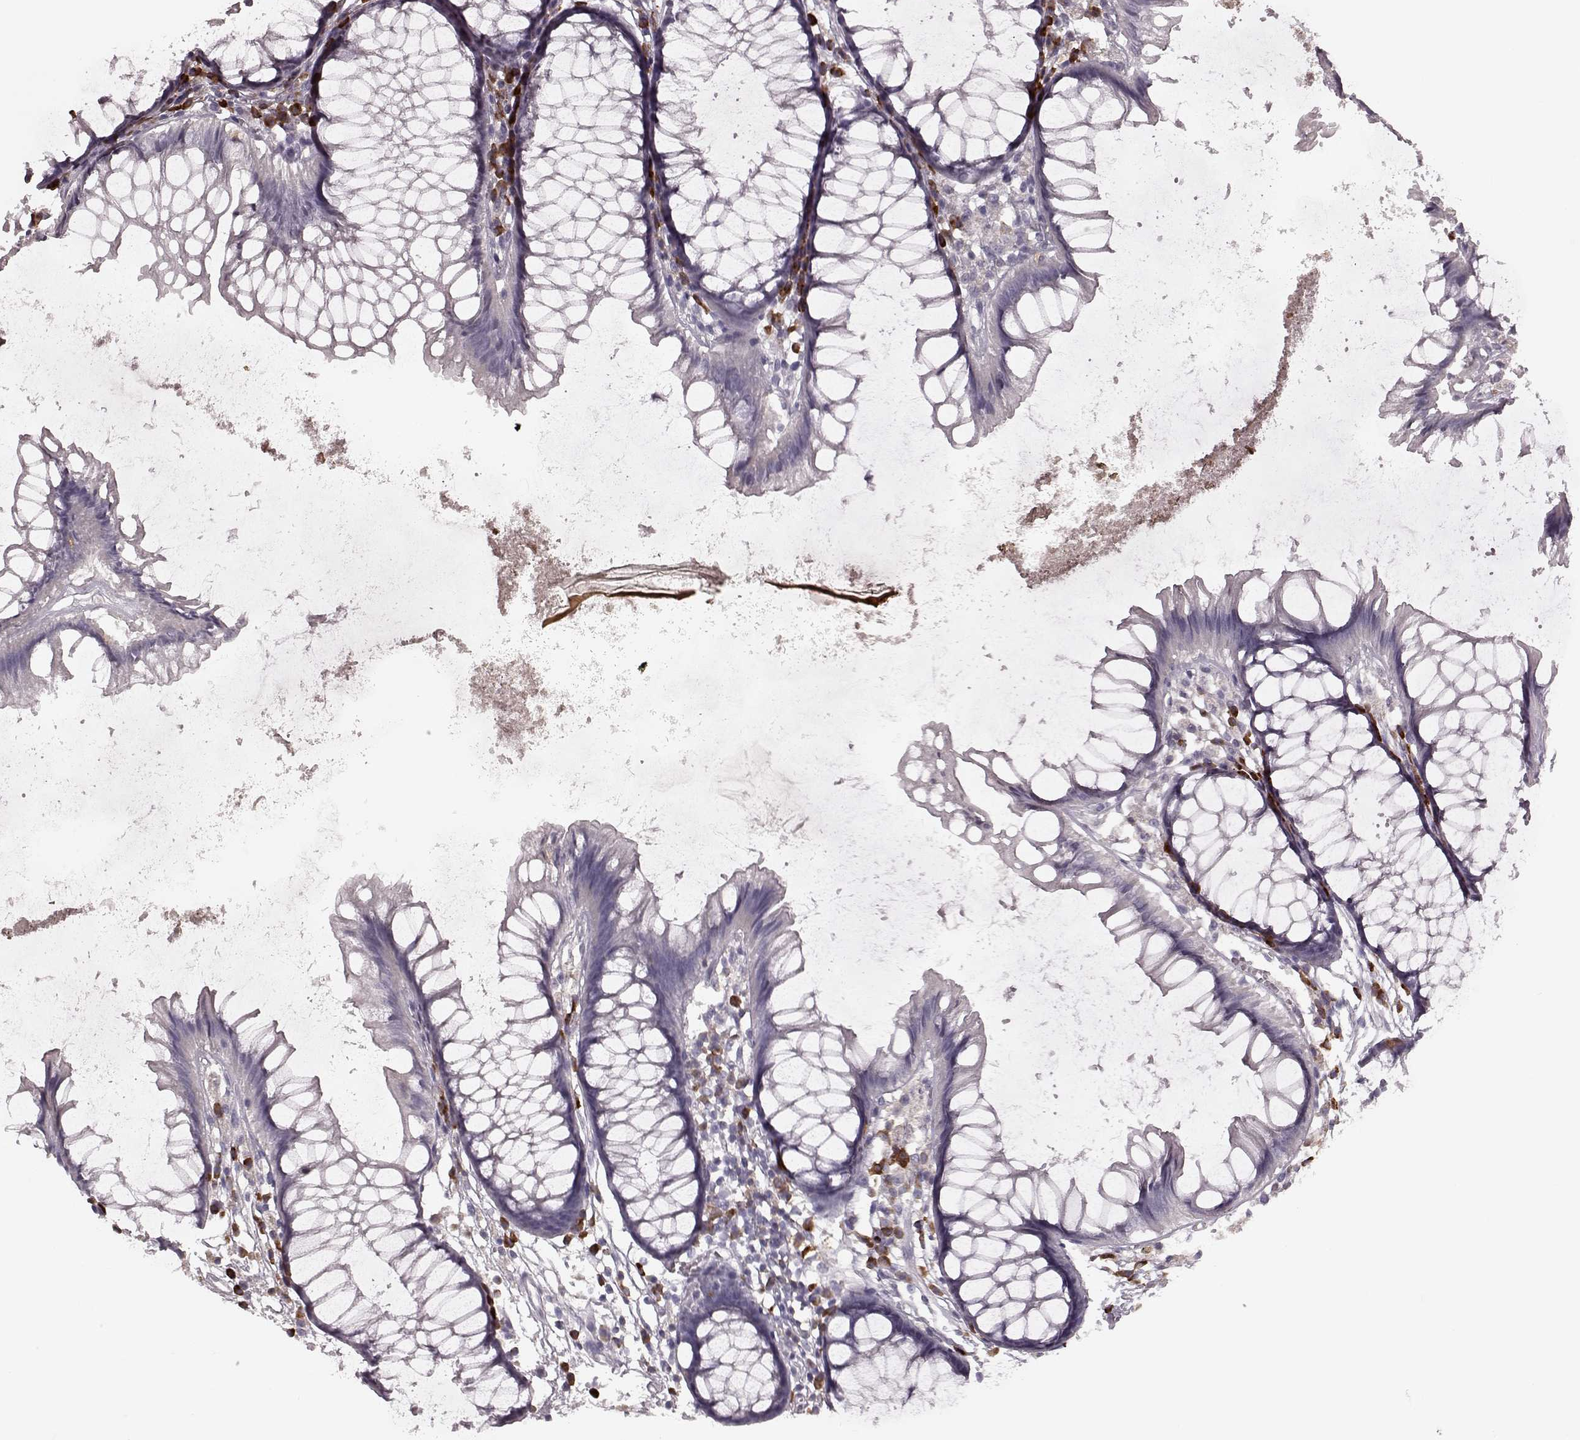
{"staining": {"intensity": "negative", "quantity": "none", "location": "none"}, "tissue": "colon", "cell_type": "Endothelial cells", "image_type": "normal", "snomed": [{"axis": "morphology", "description": "Normal tissue, NOS"}, {"axis": "morphology", "description": "Adenocarcinoma, NOS"}, {"axis": "topography", "description": "Colon"}], "caption": "The IHC histopathology image has no significant staining in endothelial cells of colon. (Stains: DAB immunohistochemistry (IHC) with hematoxylin counter stain, Microscopy: brightfield microscopy at high magnification).", "gene": "CD28", "patient": {"sex": "male", "age": 65}}